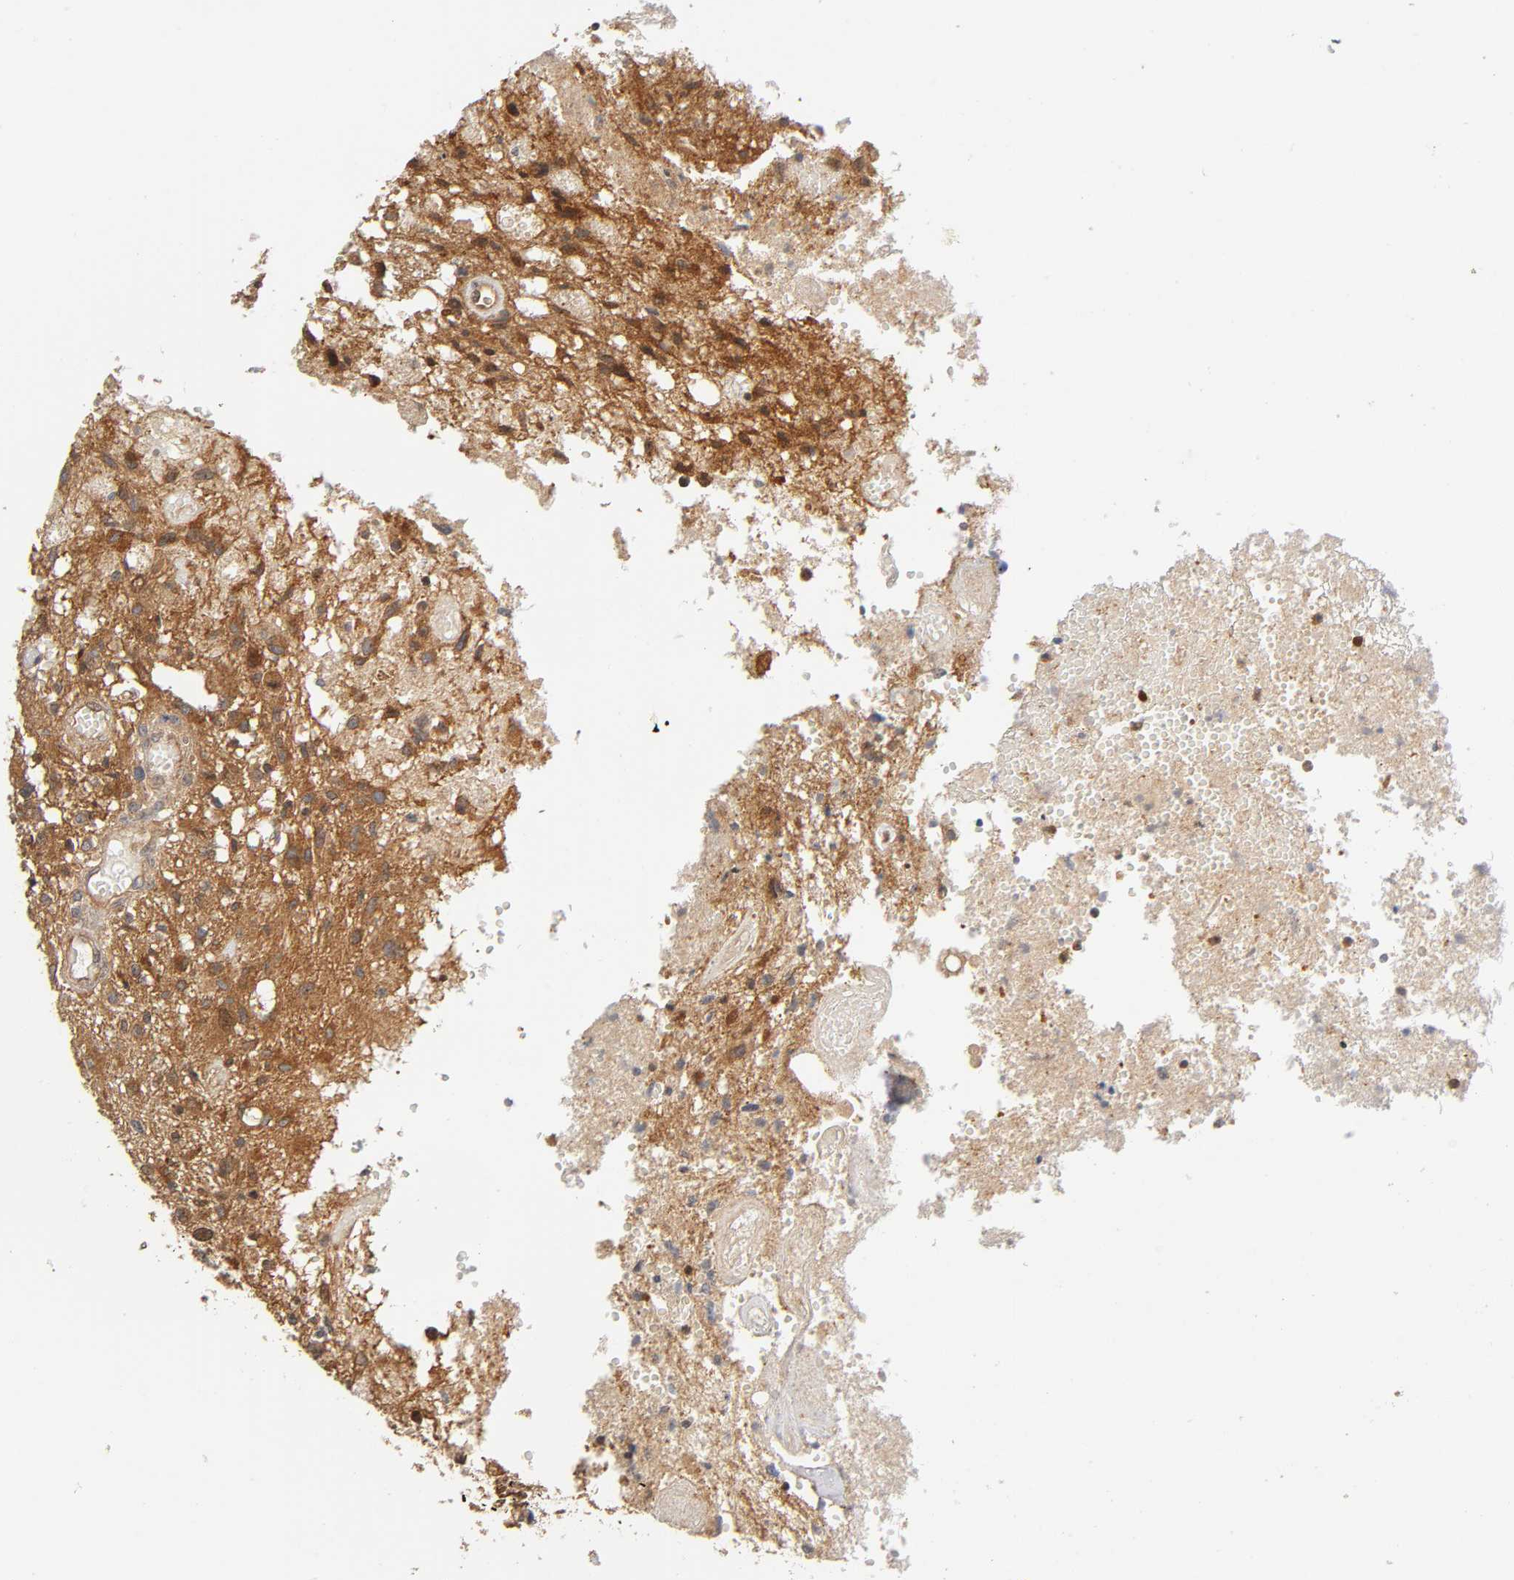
{"staining": {"intensity": "moderate", "quantity": "25%-75%", "location": "cytoplasmic/membranous"}, "tissue": "glioma", "cell_type": "Tumor cells", "image_type": "cancer", "snomed": [{"axis": "morphology", "description": "Glioma, malignant, High grade"}, {"axis": "topography", "description": "Cerebral cortex"}], "caption": "A high-resolution micrograph shows IHC staining of malignant high-grade glioma, which shows moderate cytoplasmic/membranous expression in about 25%-75% of tumor cells.", "gene": "PAFAH1B1", "patient": {"sex": "male", "age": 76}}